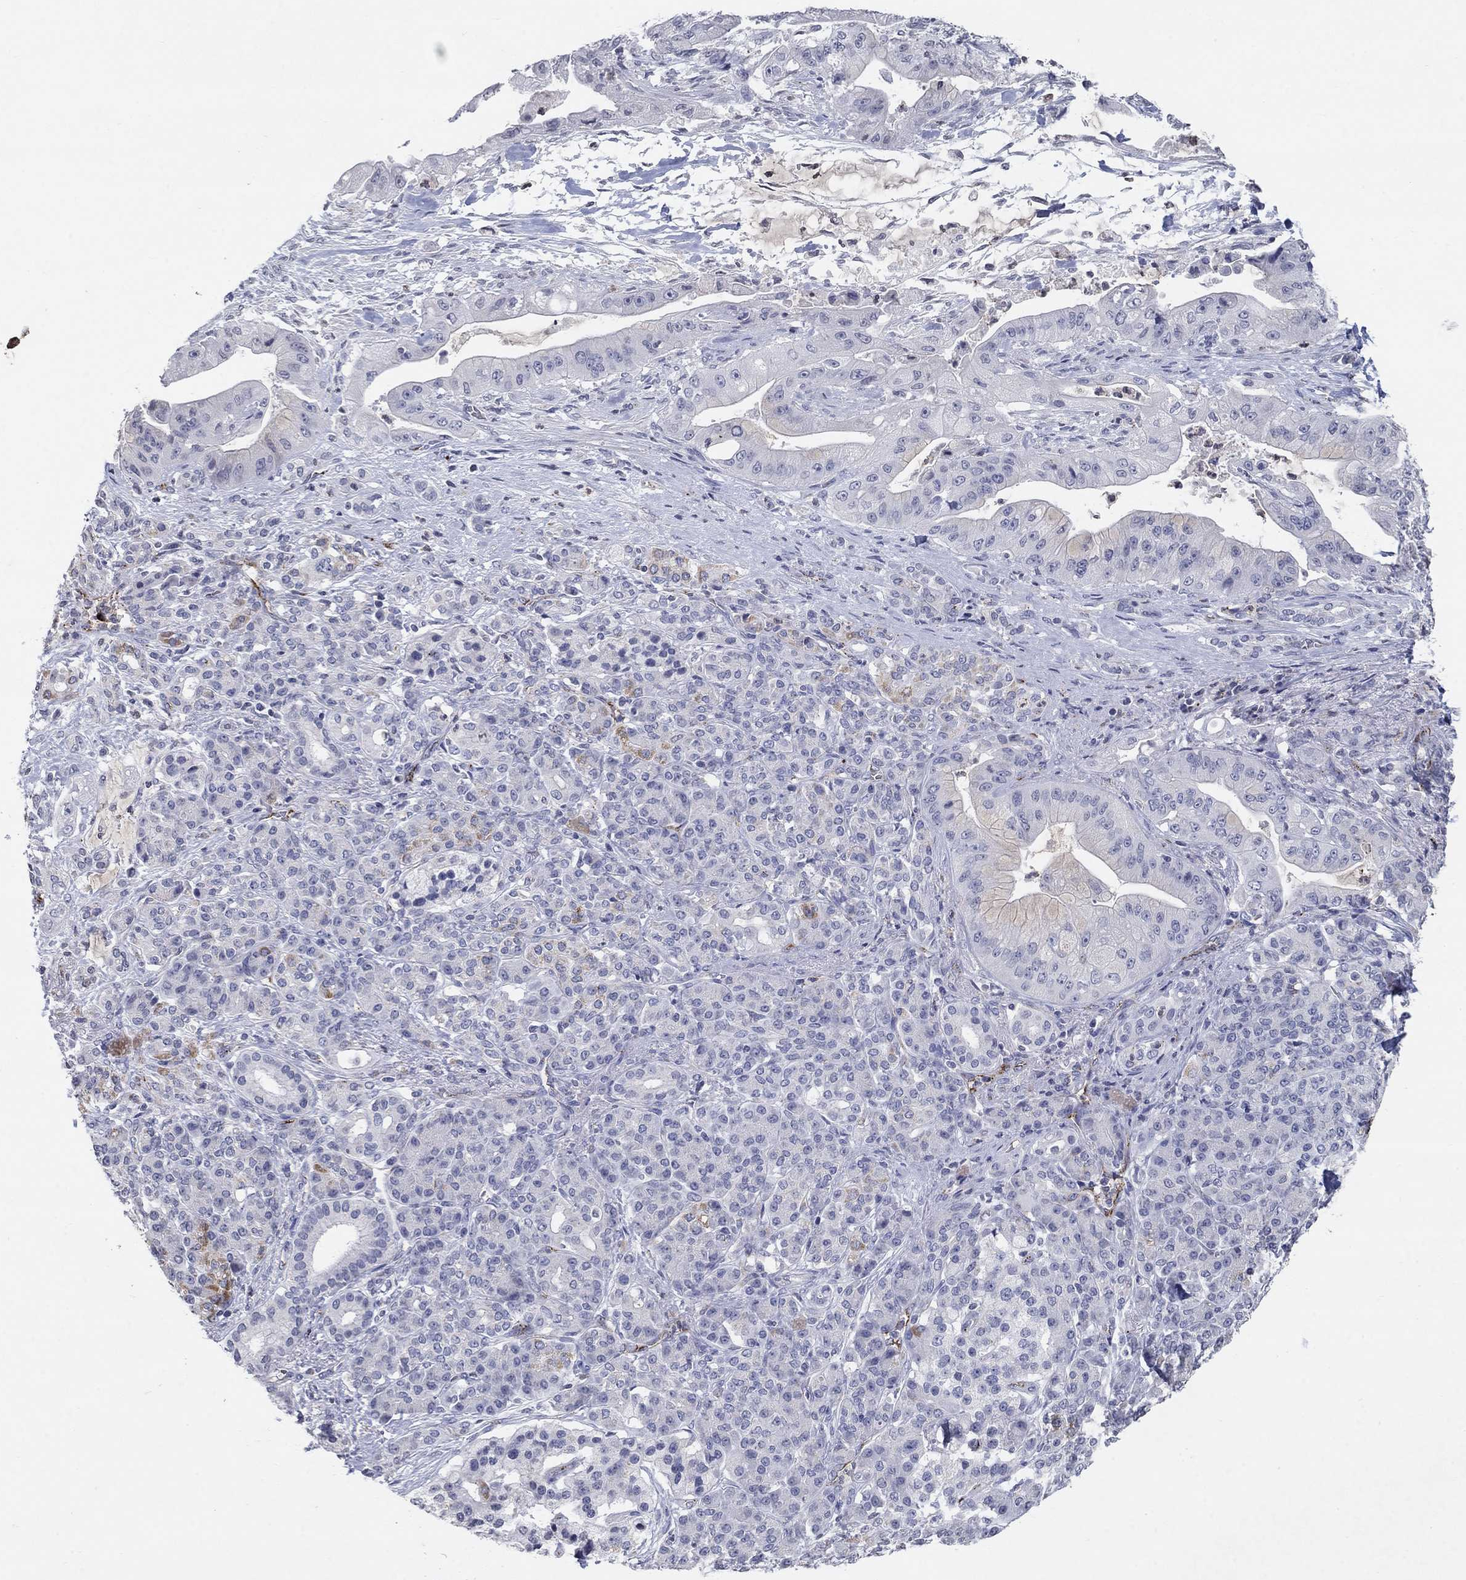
{"staining": {"intensity": "negative", "quantity": "none", "location": "none"}, "tissue": "pancreatic cancer", "cell_type": "Tumor cells", "image_type": "cancer", "snomed": [{"axis": "morphology", "description": "Normal tissue, NOS"}, {"axis": "morphology", "description": "Inflammation, NOS"}, {"axis": "morphology", "description": "Adenocarcinoma, NOS"}, {"axis": "topography", "description": "Pancreas"}], "caption": "Immunohistochemical staining of adenocarcinoma (pancreatic) displays no significant expression in tumor cells.", "gene": "TINAG", "patient": {"sex": "male", "age": 57}}